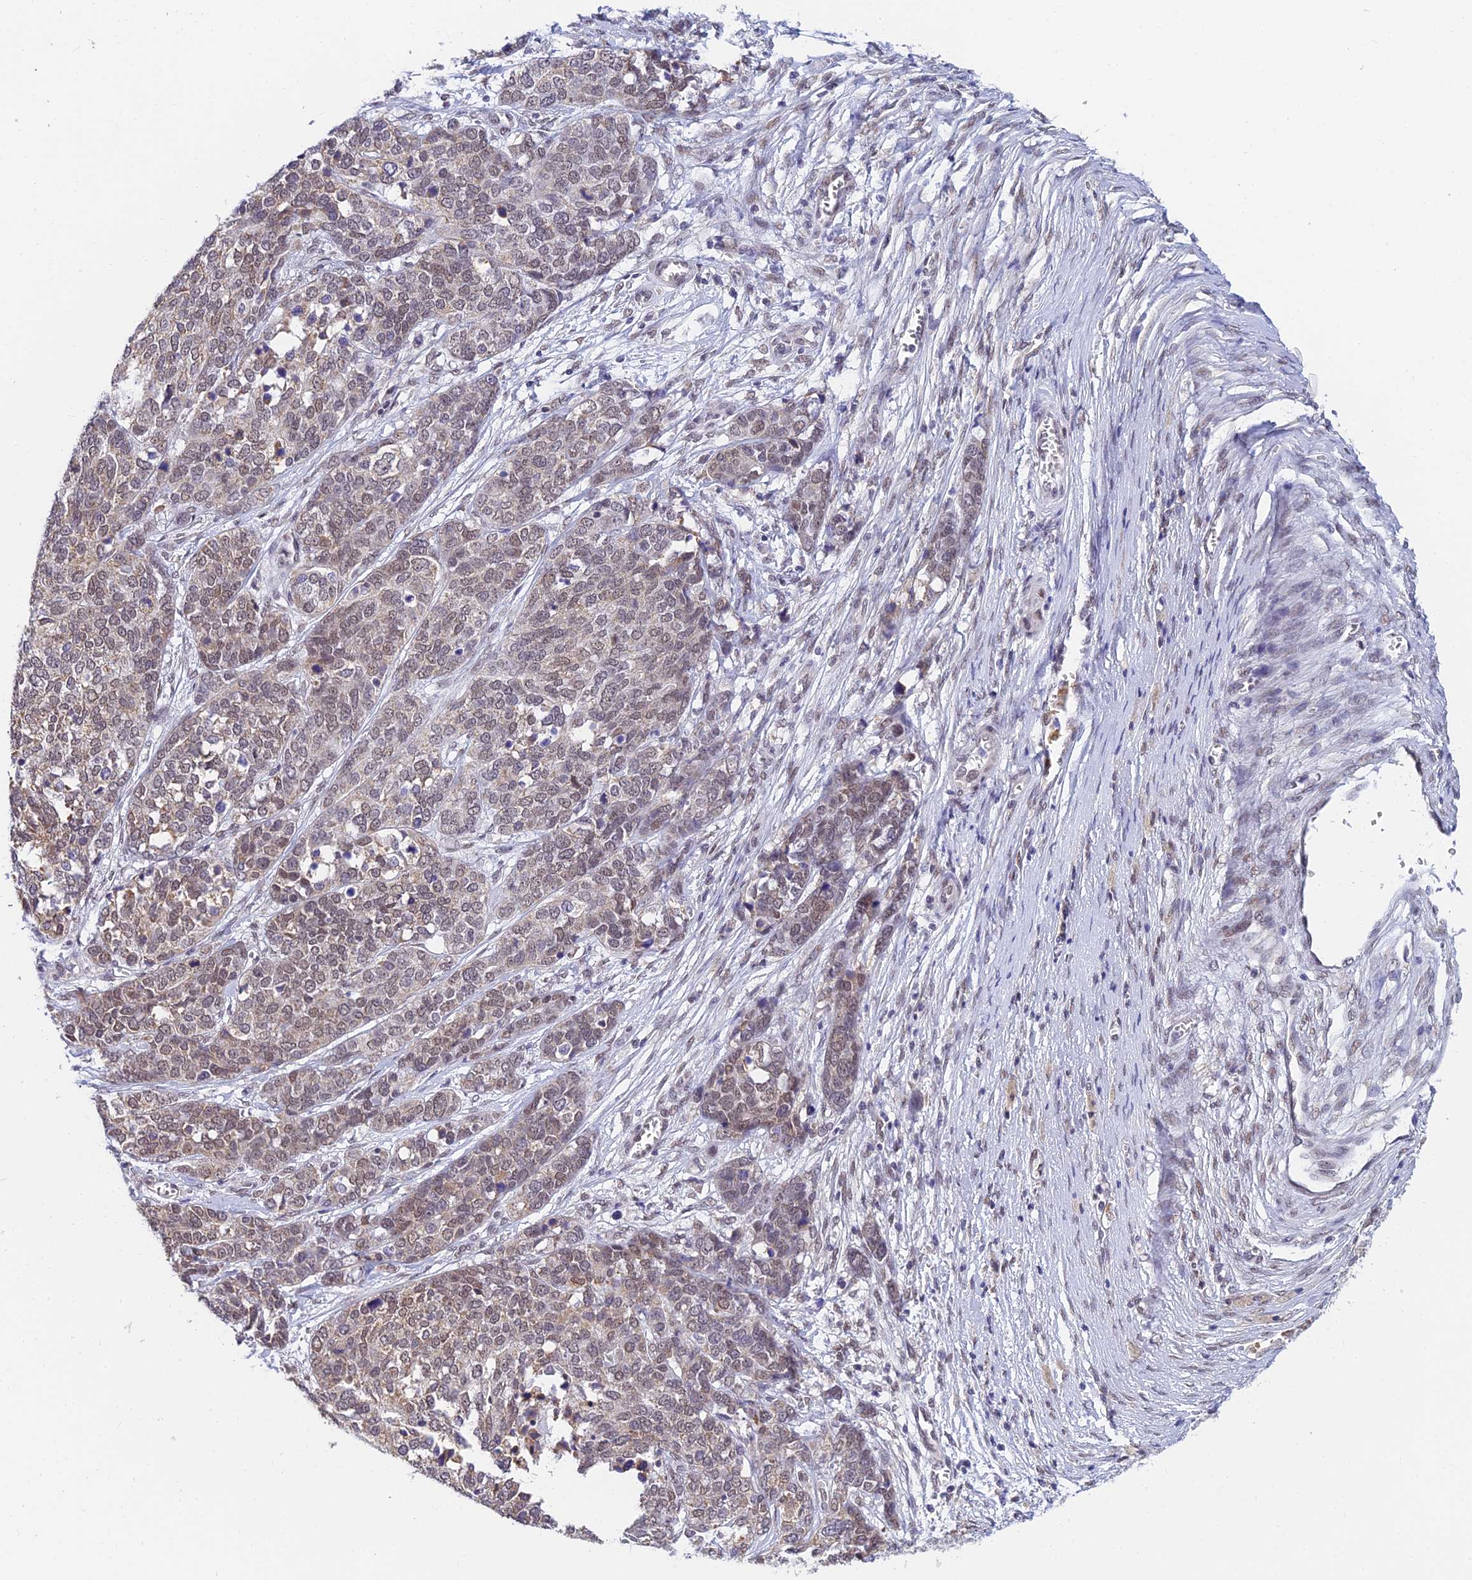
{"staining": {"intensity": "moderate", "quantity": "25%-75%", "location": "cytoplasmic/membranous,nuclear"}, "tissue": "ovarian cancer", "cell_type": "Tumor cells", "image_type": "cancer", "snomed": [{"axis": "morphology", "description": "Cystadenocarcinoma, serous, NOS"}, {"axis": "topography", "description": "Ovary"}], "caption": "Ovarian serous cystadenocarcinoma was stained to show a protein in brown. There is medium levels of moderate cytoplasmic/membranous and nuclear positivity in approximately 25%-75% of tumor cells.", "gene": "C2orf49", "patient": {"sex": "female", "age": 44}}